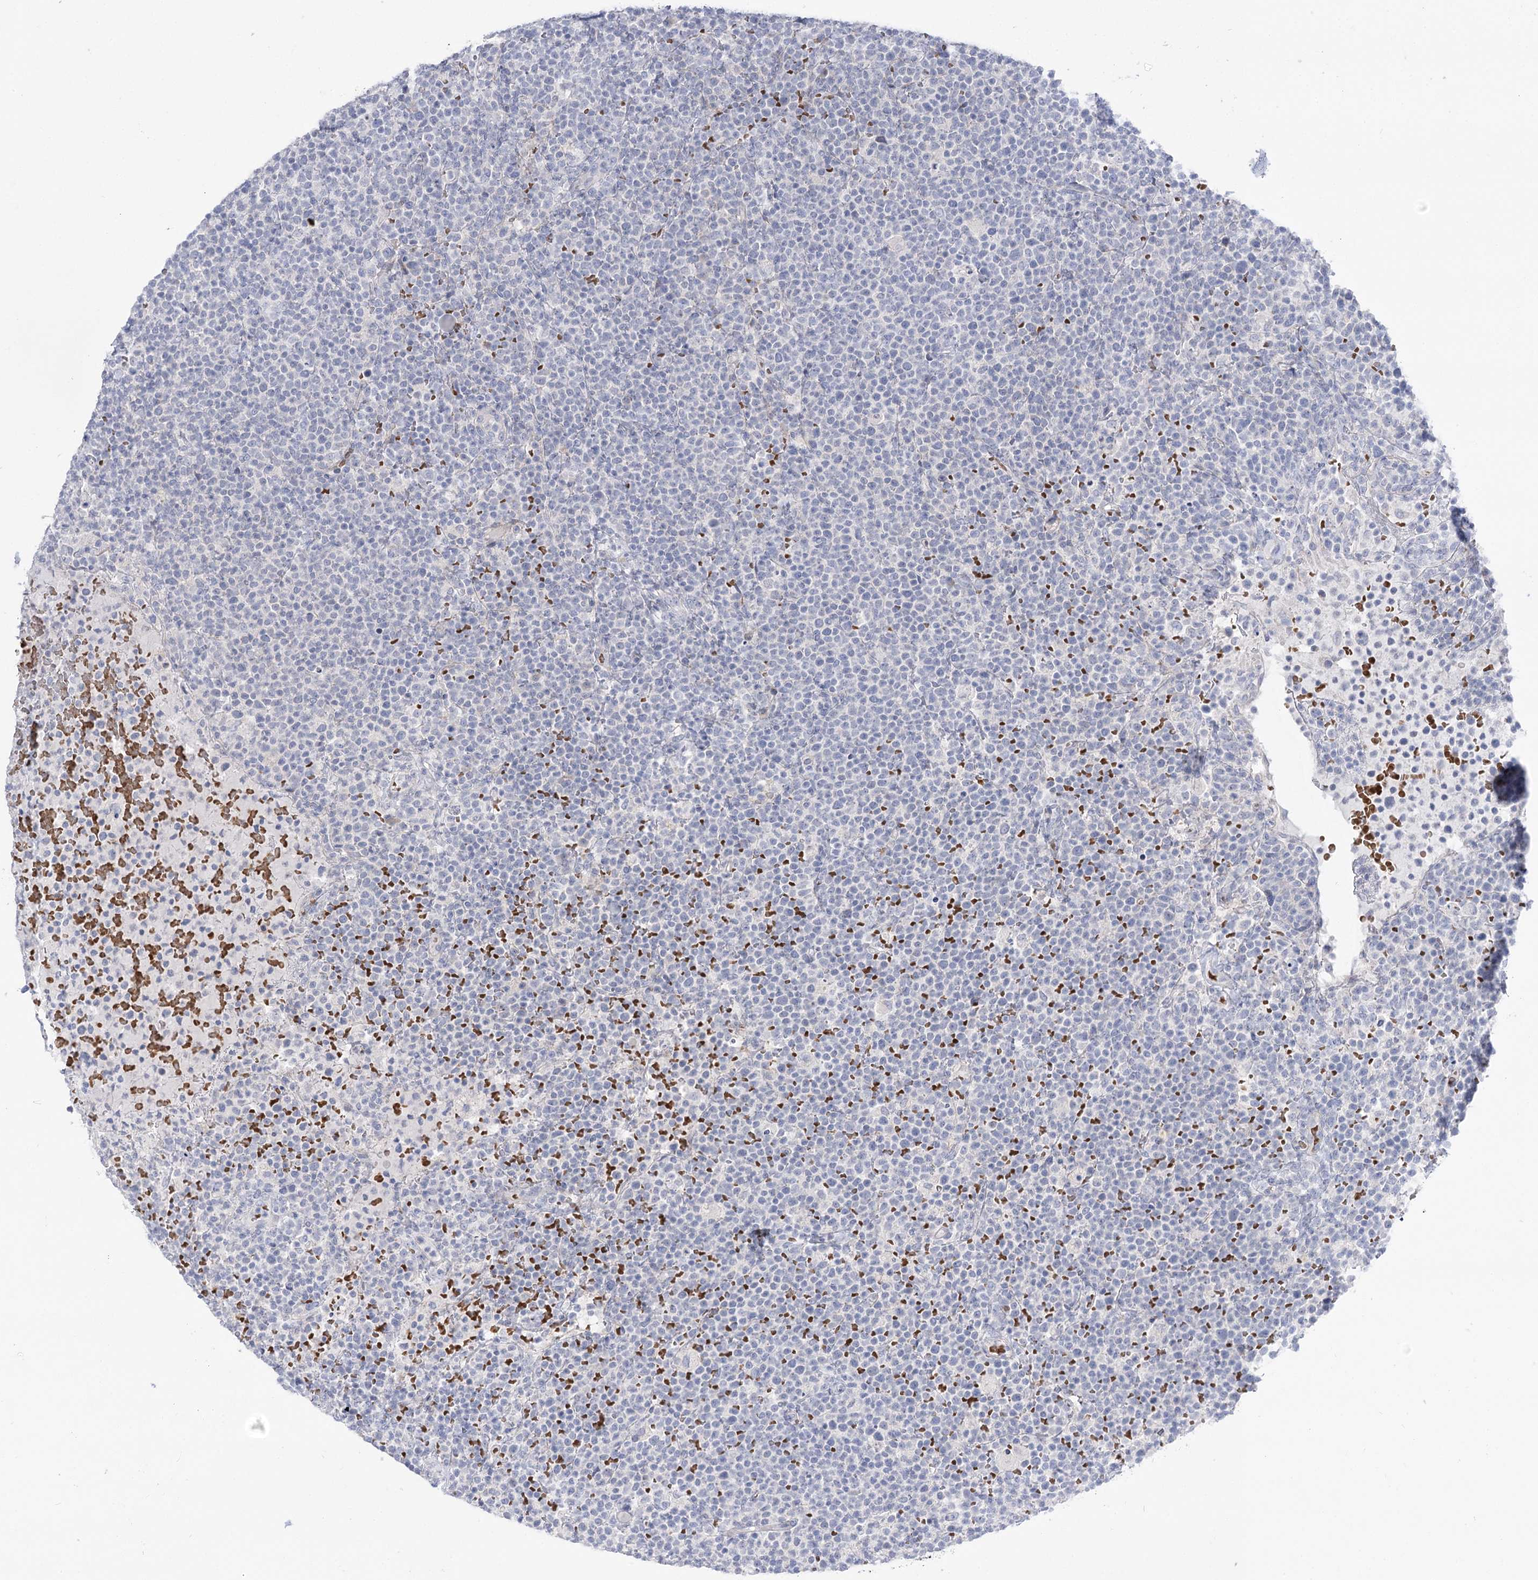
{"staining": {"intensity": "negative", "quantity": "none", "location": "none"}, "tissue": "lymphoma", "cell_type": "Tumor cells", "image_type": "cancer", "snomed": [{"axis": "morphology", "description": "Malignant lymphoma, non-Hodgkin's type, High grade"}, {"axis": "topography", "description": "Lymph node"}], "caption": "Immunohistochemical staining of human malignant lymphoma, non-Hodgkin's type (high-grade) exhibits no significant staining in tumor cells.", "gene": "SIAE", "patient": {"sex": "male", "age": 61}}